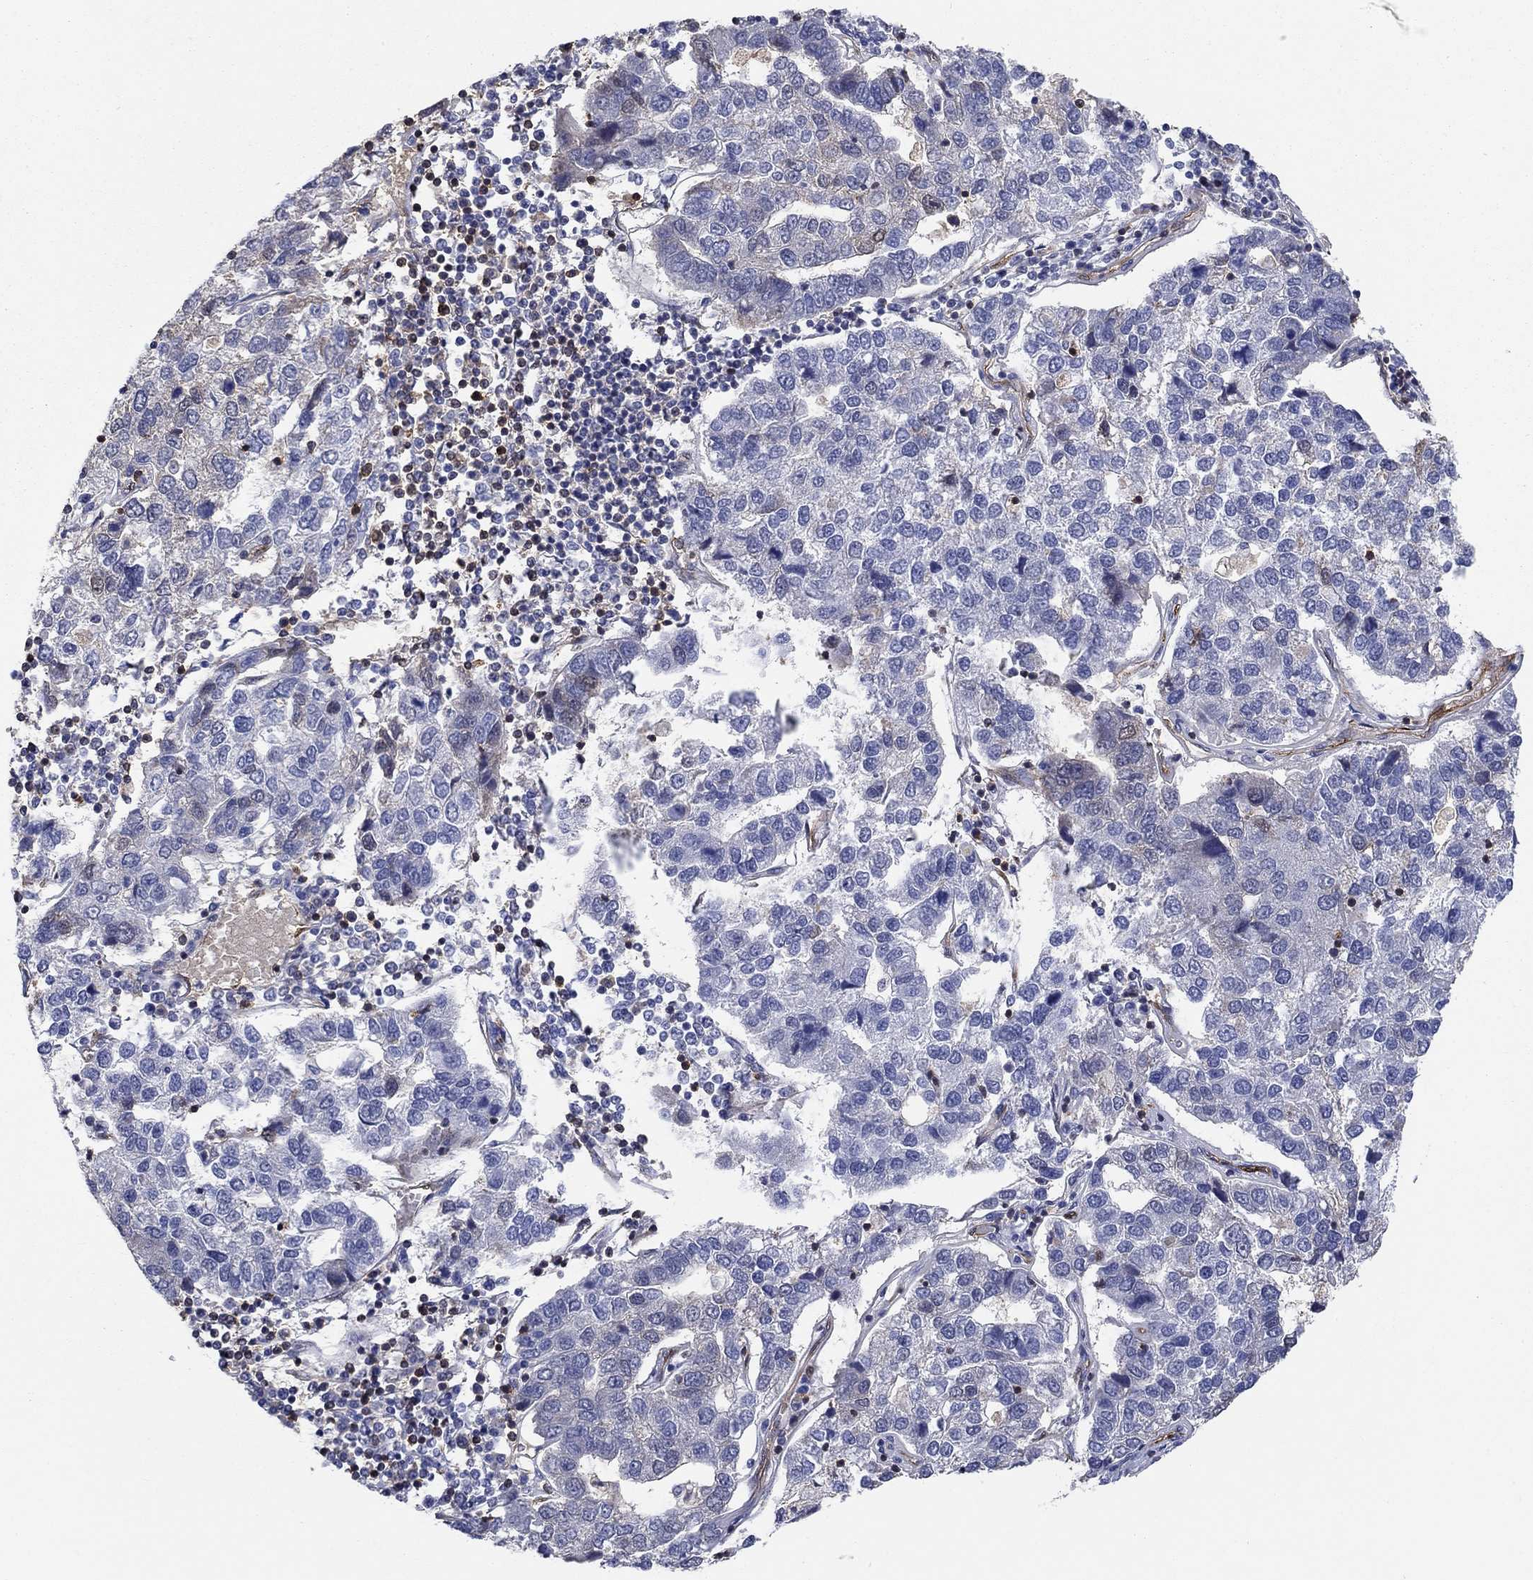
{"staining": {"intensity": "negative", "quantity": "none", "location": "none"}, "tissue": "pancreatic cancer", "cell_type": "Tumor cells", "image_type": "cancer", "snomed": [{"axis": "morphology", "description": "Adenocarcinoma, NOS"}, {"axis": "topography", "description": "Pancreas"}], "caption": "Tumor cells are negative for brown protein staining in pancreatic adenocarcinoma.", "gene": "AGFG2", "patient": {"sex": "female", "age": 61}}